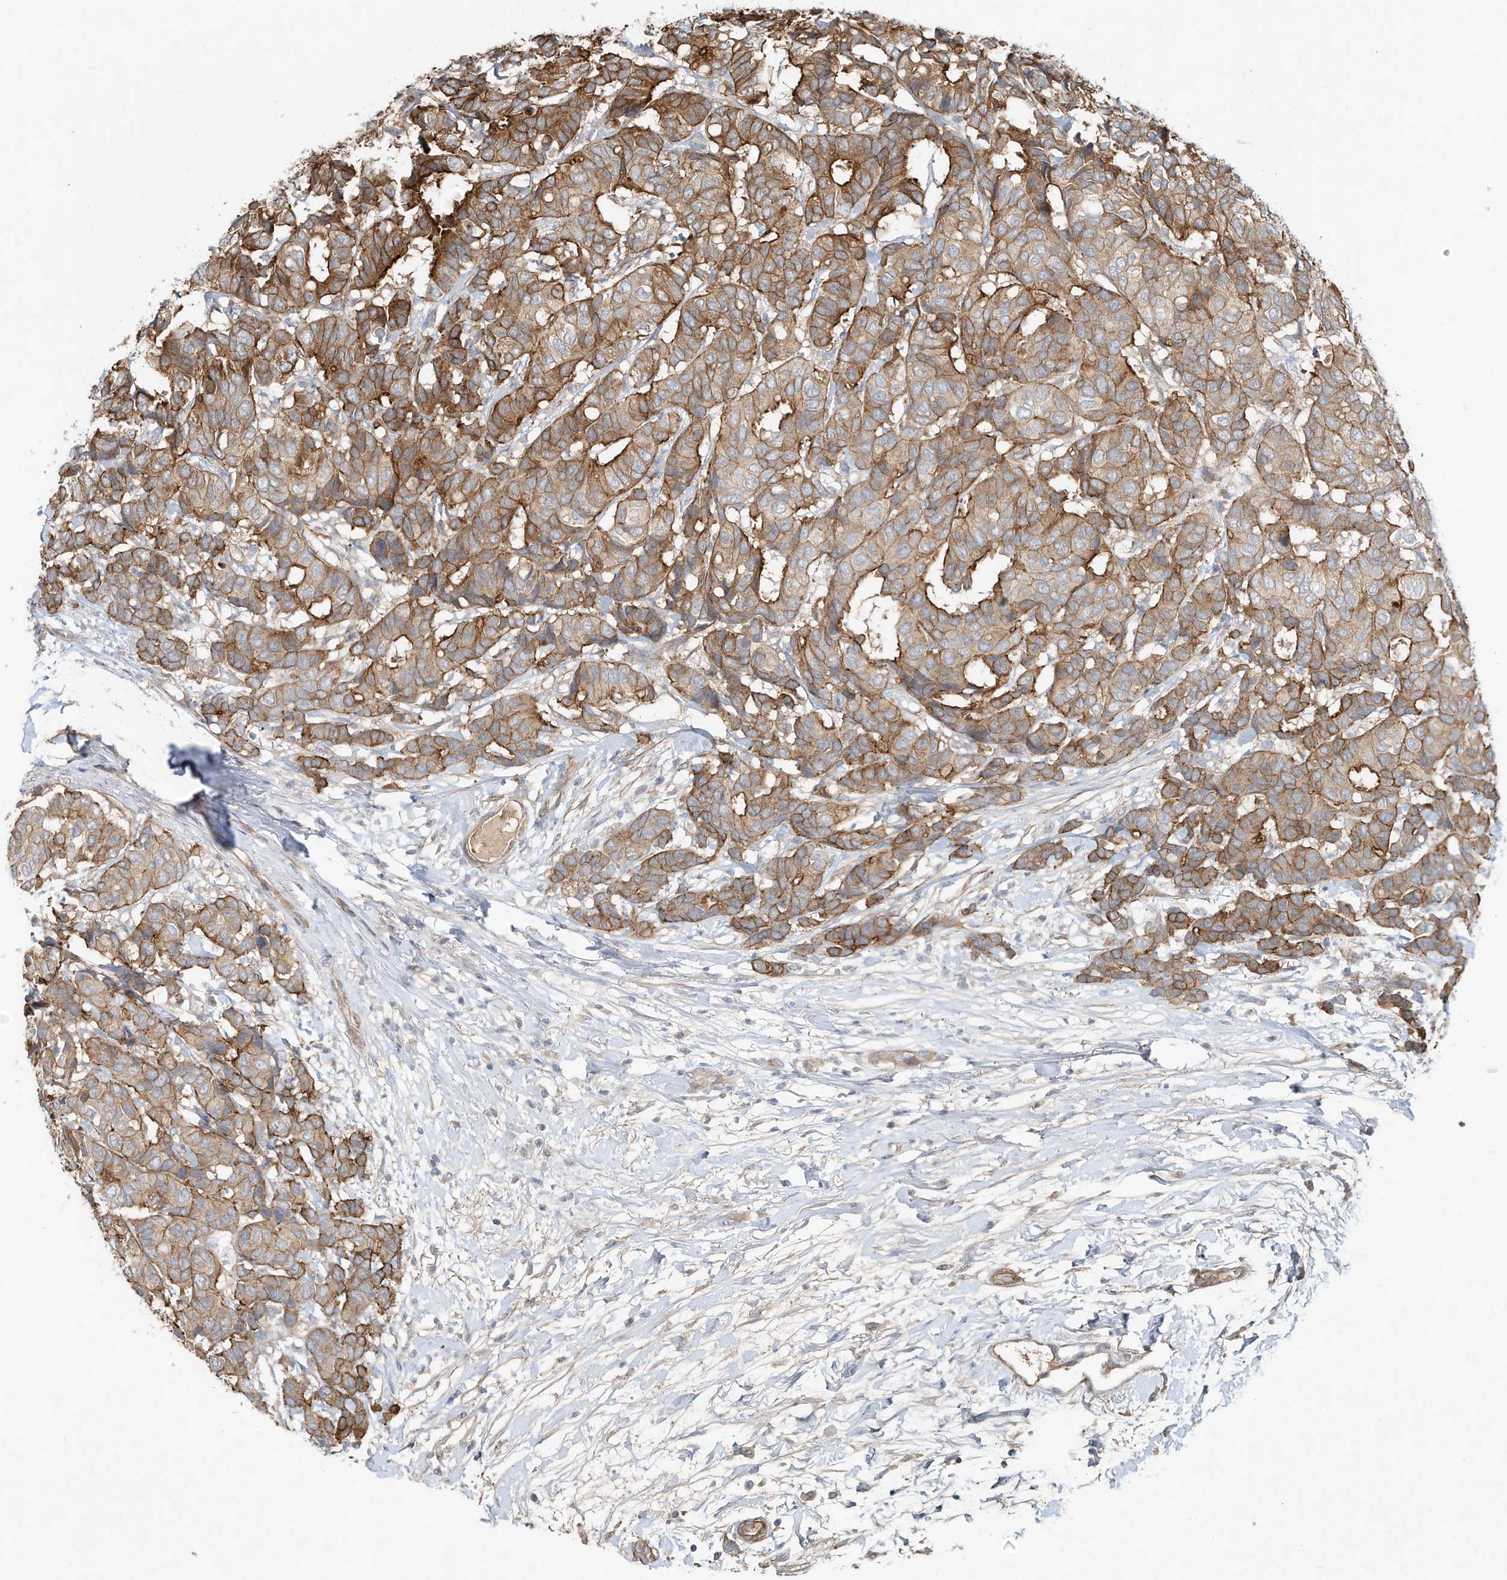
{"staining": {"intensity": "moderate", "quantity": ">75%", "location": "cytoplasmic/membranous"}, "tissue": "breast cancer", "cell_type": "Tumor cells", "image_type": "cancer", "snomed": [{"axis": "morphology", "description": "Duct carcinoma"}, {"axis": "topography", "description": "Breast"}], "caption": "Human breast cancer stained for a protein (brown) displays moderate cytoplasmic/membranous positive staining in about >75% of tumor cells.", "gene": "HTR5A", "patient": {"sex": "female", "age": 87}}